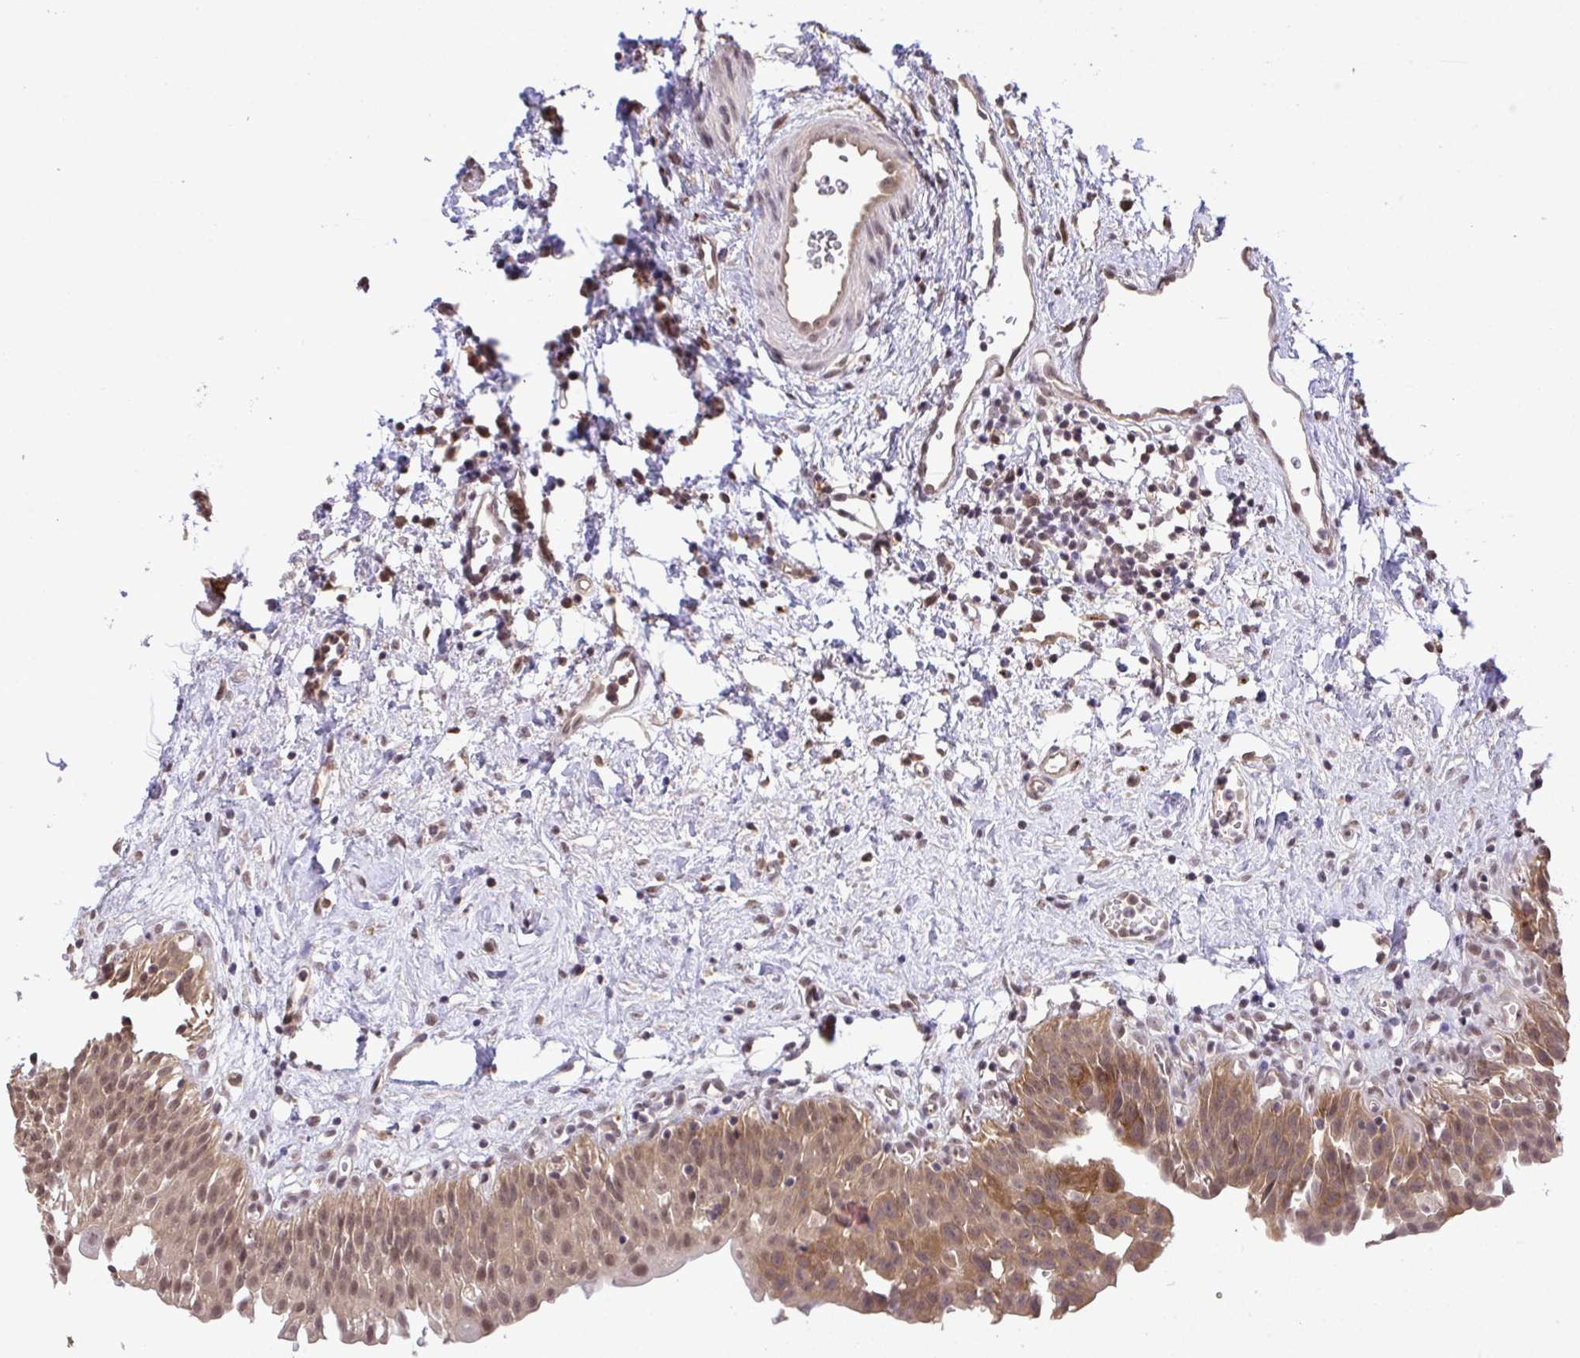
{"staining": {"intensity": "moderate", "quantity": ">75%", "location": "cytoplasmic/membranous,nuclear"}, "tissue": "urinary bladder", "cell_type": "Urothelial cells", "image_type": "normal", "snomed": [{"axis": "morphology", "description": "Normal tissue, NOS"}, {"axis": "topography", "description": "Urinary bladder"}], "caption": "This is an image of immunohistochemistry staining of unremarkable urinary bladder, which shows moderate staining in the cytoplasmic/membranous,nuclear of urothelial cells.", "gene": "C12orf57", "patient": {"sex": "male", "age": 51}}